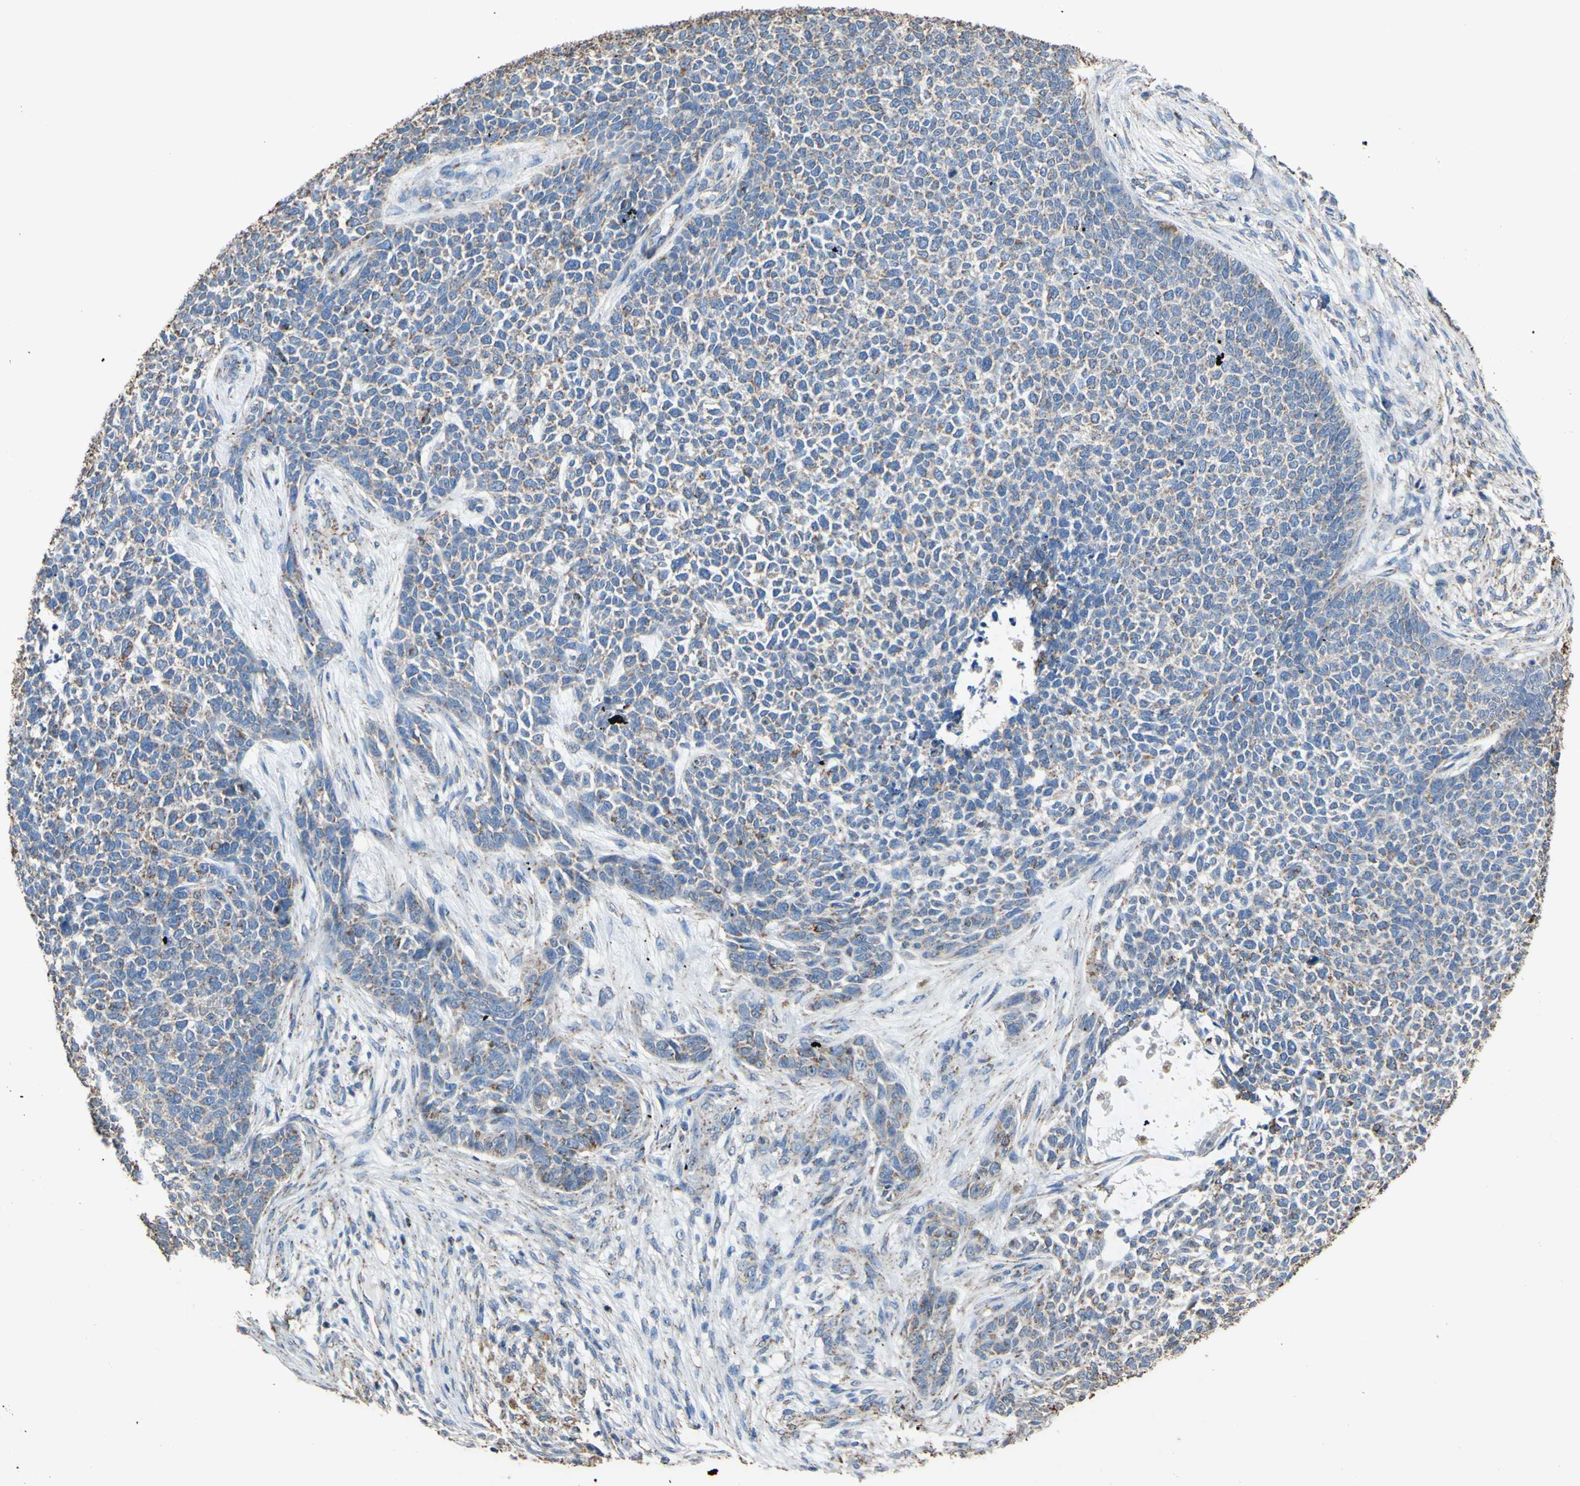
{"staining": {"intensity": "weak", "quantity": "<25%", "location": "cytoplasmic/membranous"}, "tissue": "skin cancer", "cell_type": "Tumor cells", "image_type": "cancer", "snomed": [{"axis": "morphology", "description": "Basal cell carcinoma"}, {"axis": "topography", "description": "Skin"}], "caption": "Skin basal cell carcinoma was stained to show a protein in brown. There is no significant staining in tumor cells.", "gene": "CMKLR2", "patient": {"sex": "female", "age": 84}}